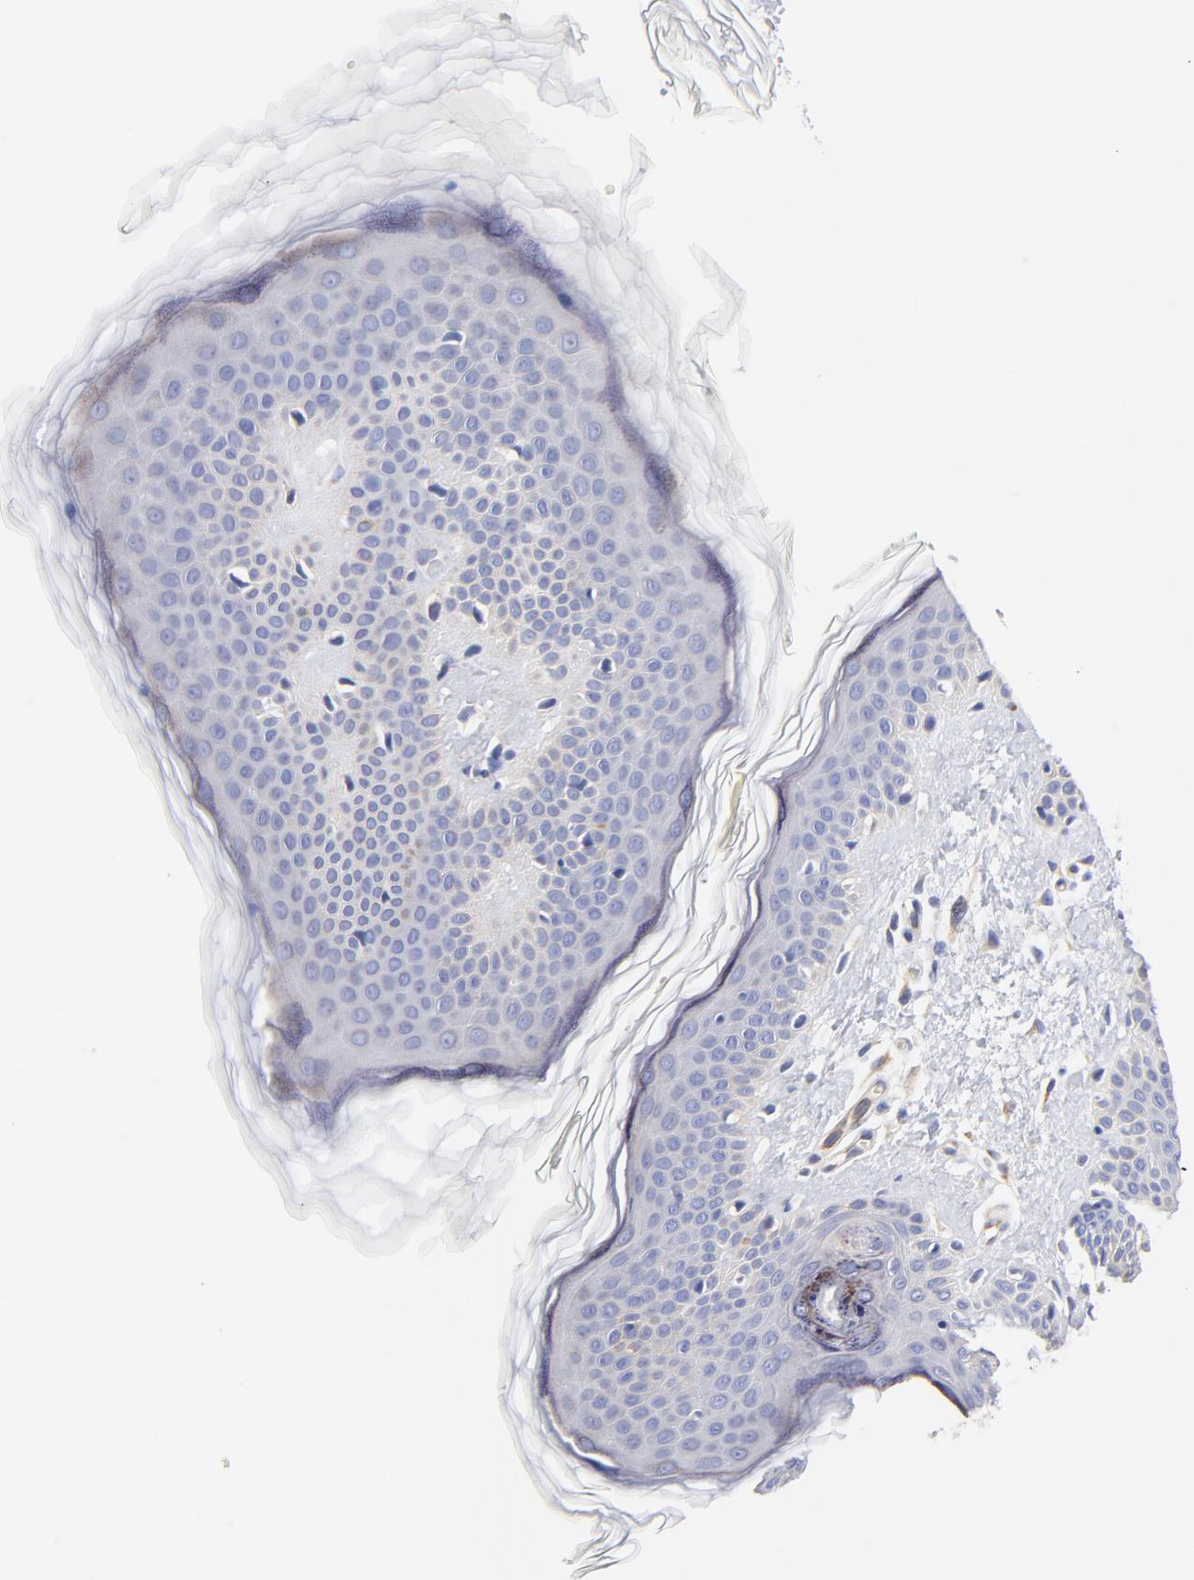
{"staining": {"intensity": "negative", "quantity": "none", "location": "none"}, "tissue": "skin", "cell_type": "Fibroblasts", "image_type": "normal", "snomed": [{"axis": "morphology", "description": "Normal tissue, NOS"}, {"axis": "topography", "description": "Skin"}], "caption": "Immunohistochemistry image of benign human skin stained for a protein (brown), which displays no positivity in fibroblasts.", "gene": "HS3ST1", "patient": {"sex": "female", "age": 56}}